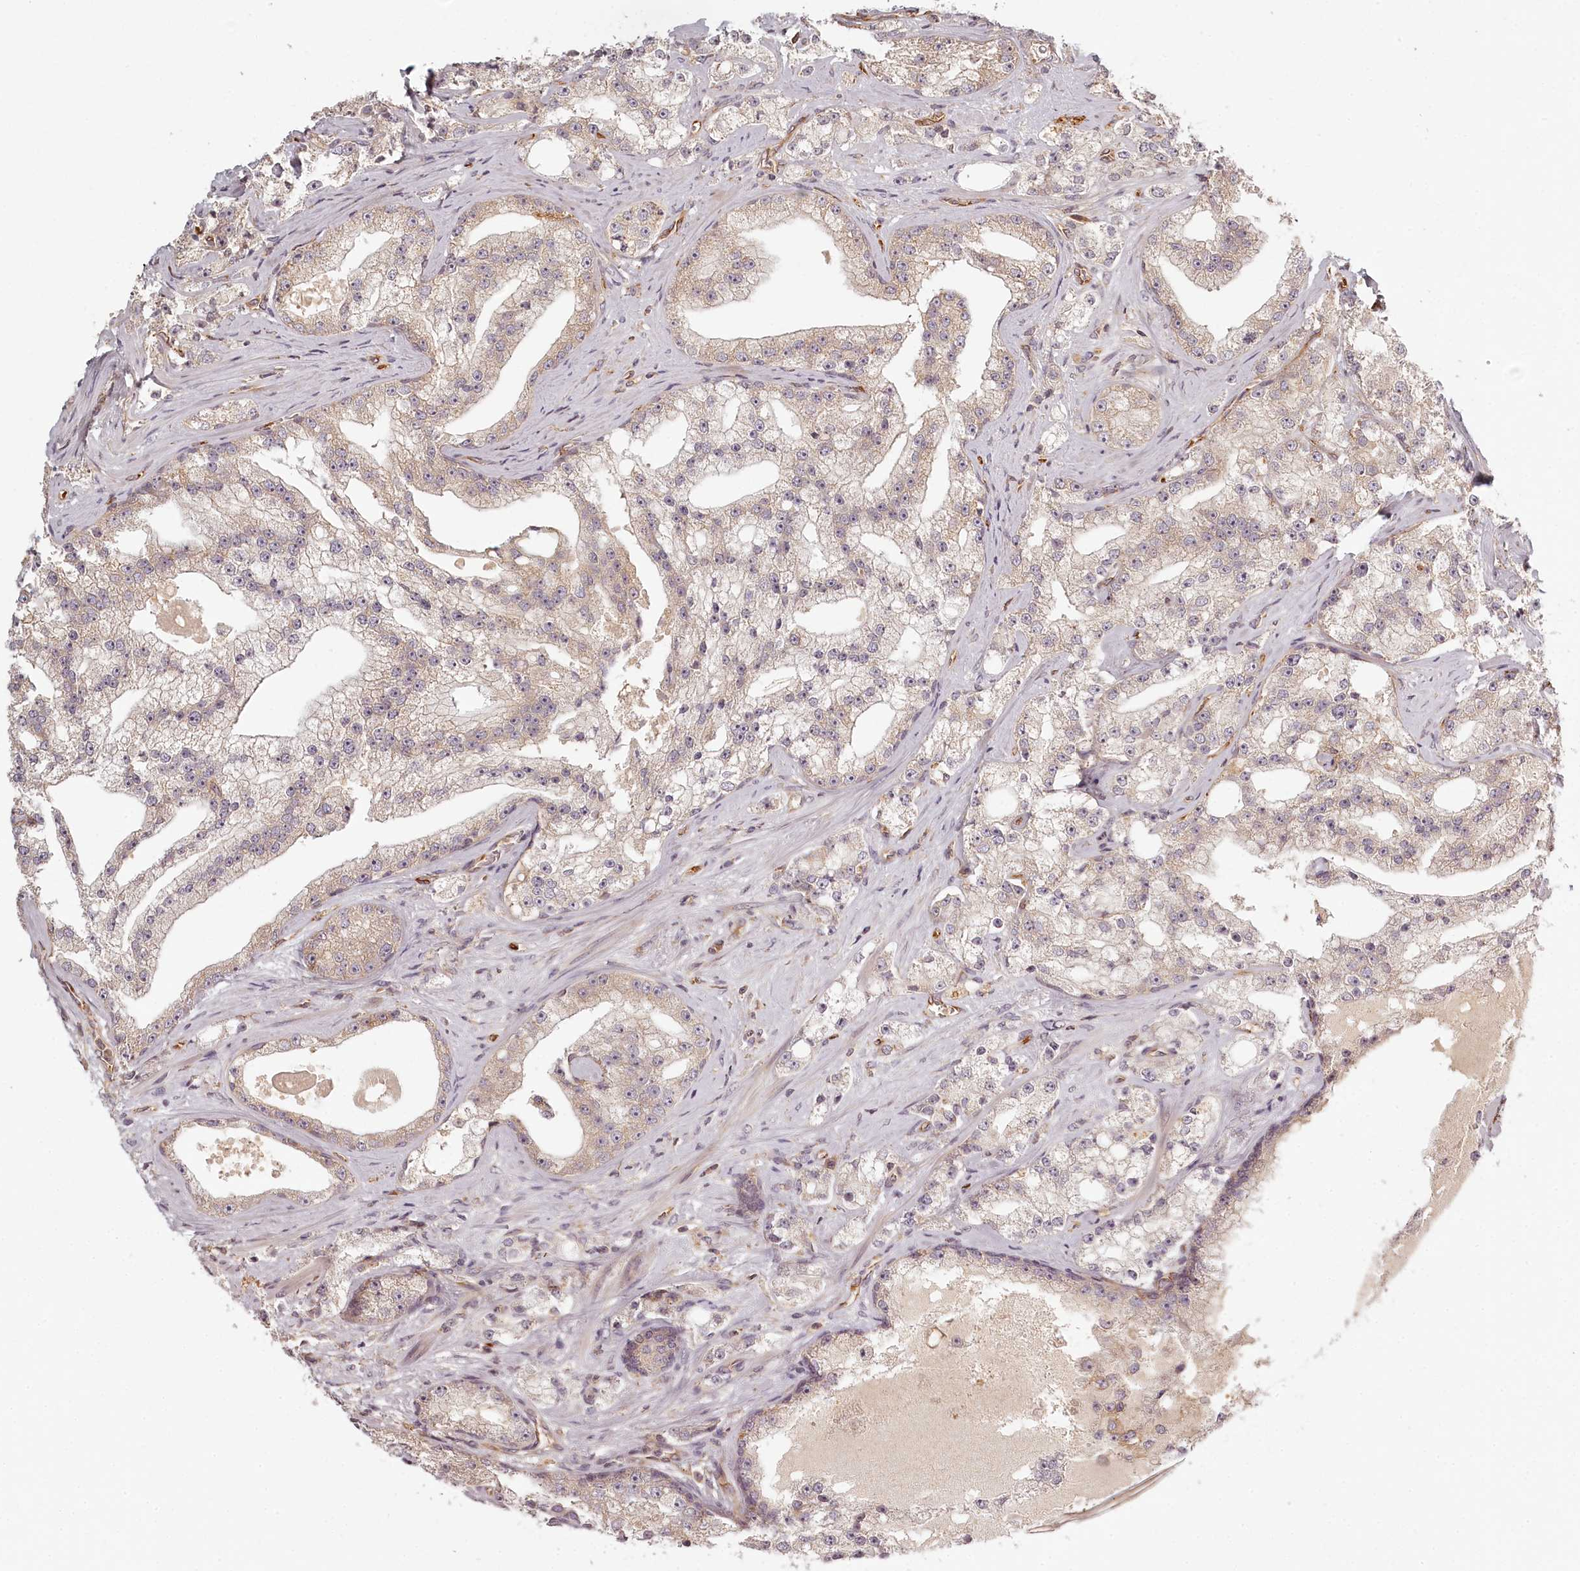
{"staining": {"intensity": "weak", "quantity": "<25%", "location": "cytoplasmic/membranous"}, "tissue": "prostate cancer", "cell_type": "Tumor cells", "image_type": "cancer", "snomed": [{"axis": "morphology", "description": "Adenocarcinoma, High grade"}, {"axis": "topography", "description": "Prostate"}], "caption": "Immunohistochemistry (IHC) histopathology image of human prostate adenocarcinoma (high-grade) stained for a protein (brown), which reveals no expression in tumor cells.", "gene": "TMIE", "patient": {"sex": "male", "age": 64}}